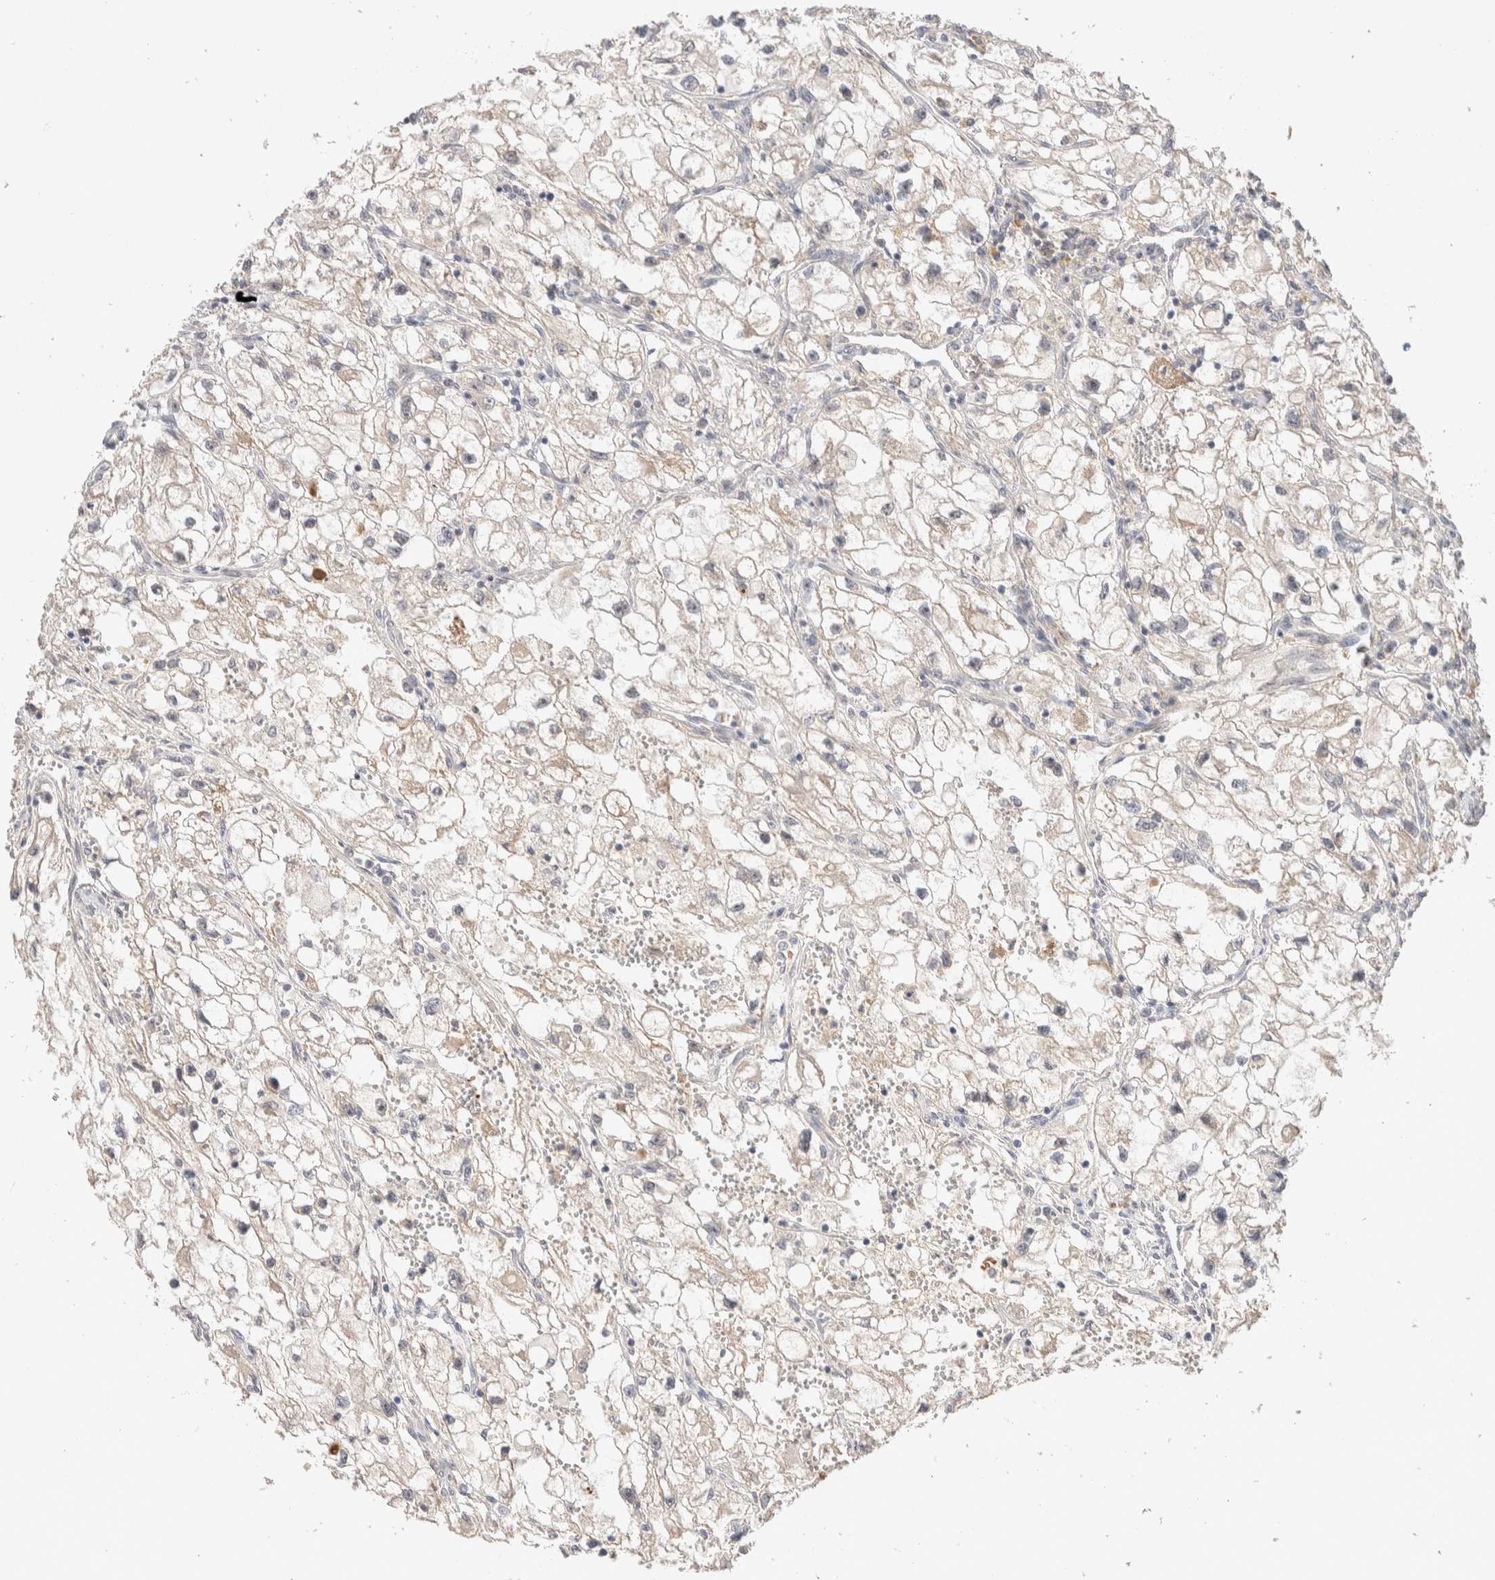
{"staining": {"intensity": "negative", "quantity": "none", "location": "none"}, "tissue": "renal cancer", "cell_type": "Tumor cells", "image_type": "cancer", "snomed": [{"axis": "morphology", "description": "Adenocarcinoma, NOS"}, {"axis": "topography", "description": "Kidney"}], "caption": "IHC histopathology image of human renal cancer stained for a protein (brown), which reveals no staining in tumor cells.", "gene": "CASK", "patient": {"sex": "female", "age": 70}}